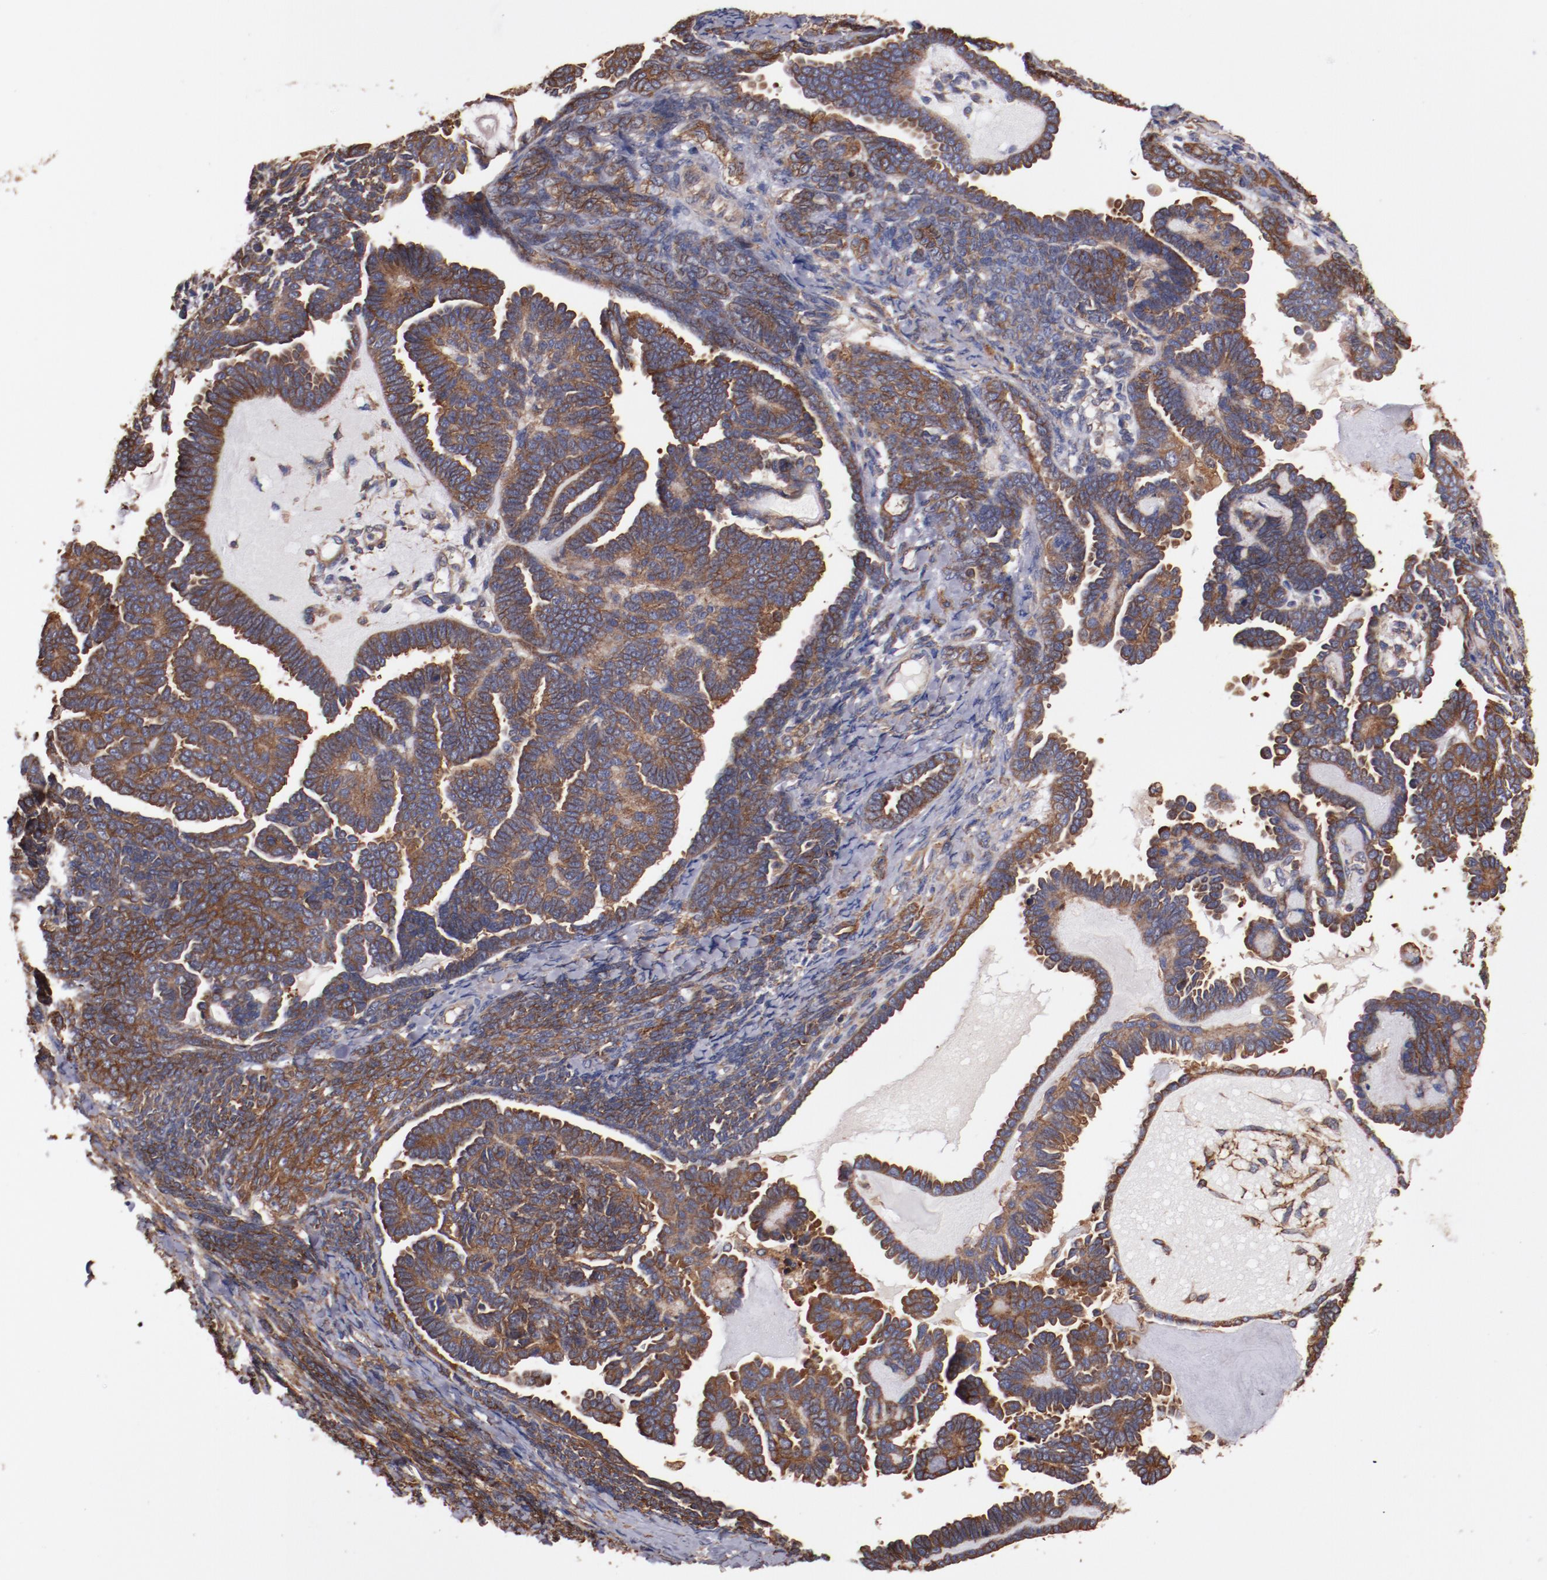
{"staining": {"intensity": "strong", "quantity": ">75%", "location": "cytoplasmic/membranous"}, "tissue": "endometrial cancer", "cell_type": "Tumor cells", "image_type": "cancer", "snomed": [{"axis": "morphology", "description": "Neoplasm, malignant, NOS"}, {"axis": "topography", "description": "Endometrium"}], "caption": "A high amount of strong cytoplasmic/membranous expression is identified in approximately >75% of tumor cells in neoplasm (malignant) (endometrial) tissue.", "gene": "TMOD3", "patient": {"sex": "female", "age": 74}}